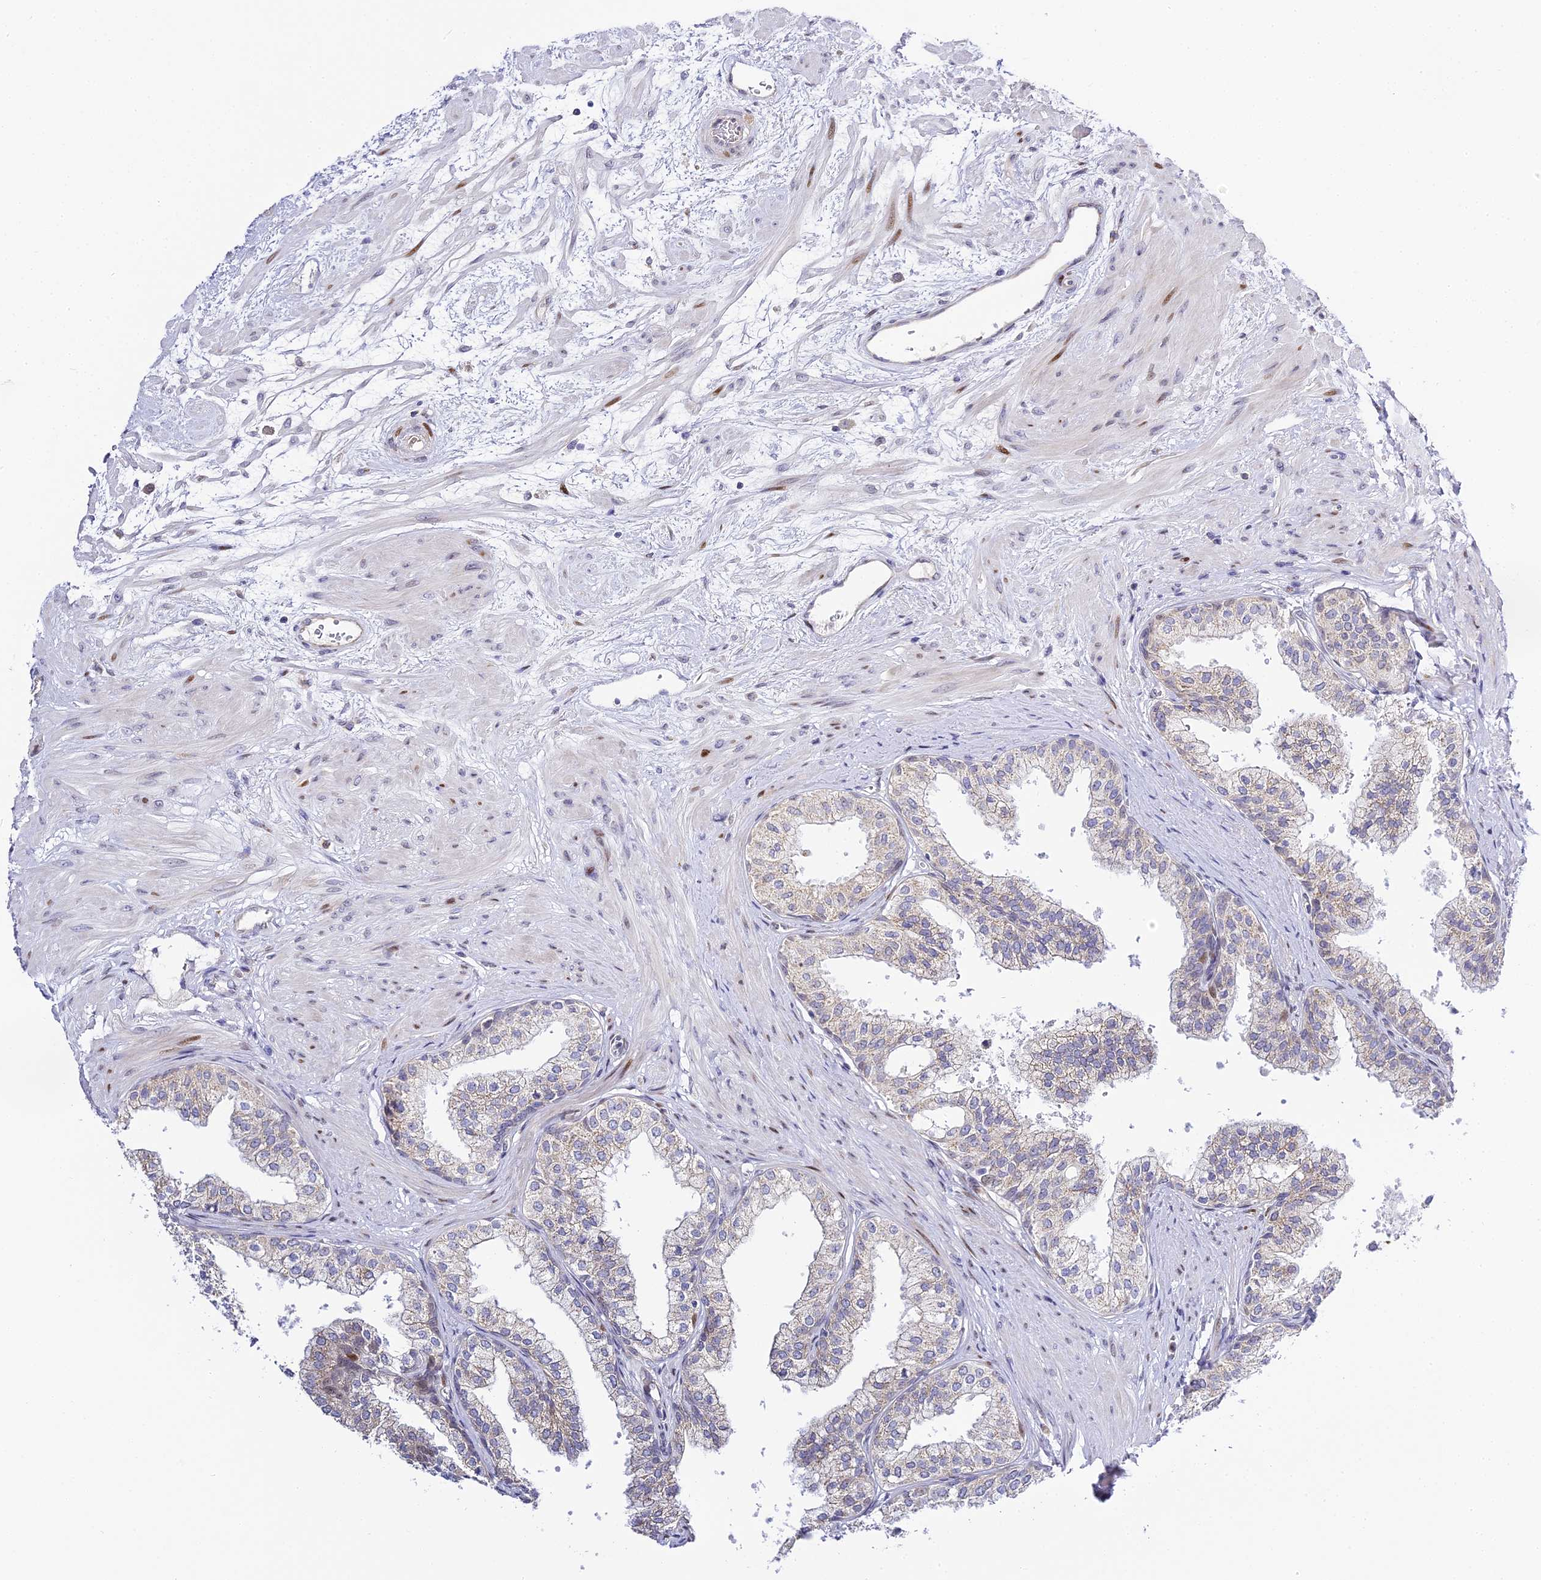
{"staining": {"intensity": "weak", "quantity": "<25%", "location": "cytoplasmic/membranous,nuclear"}, "tissue": "prostate", "cell_type": "Glandular cells", "image_type": "normal", "snomed": [{"axis": "morphology", "description": "Normal tissue, NOS"}, {"axis": "topography", "description": "Prostate"}], "caption": "Immunohistochemical staining of normal prostate displays no significant staining in glandular cells. (Immunohistochemistry, brightfield microscopy, high magnification).", "gene": "SERP1", "patient": {"sex": "male", "age": 60}}